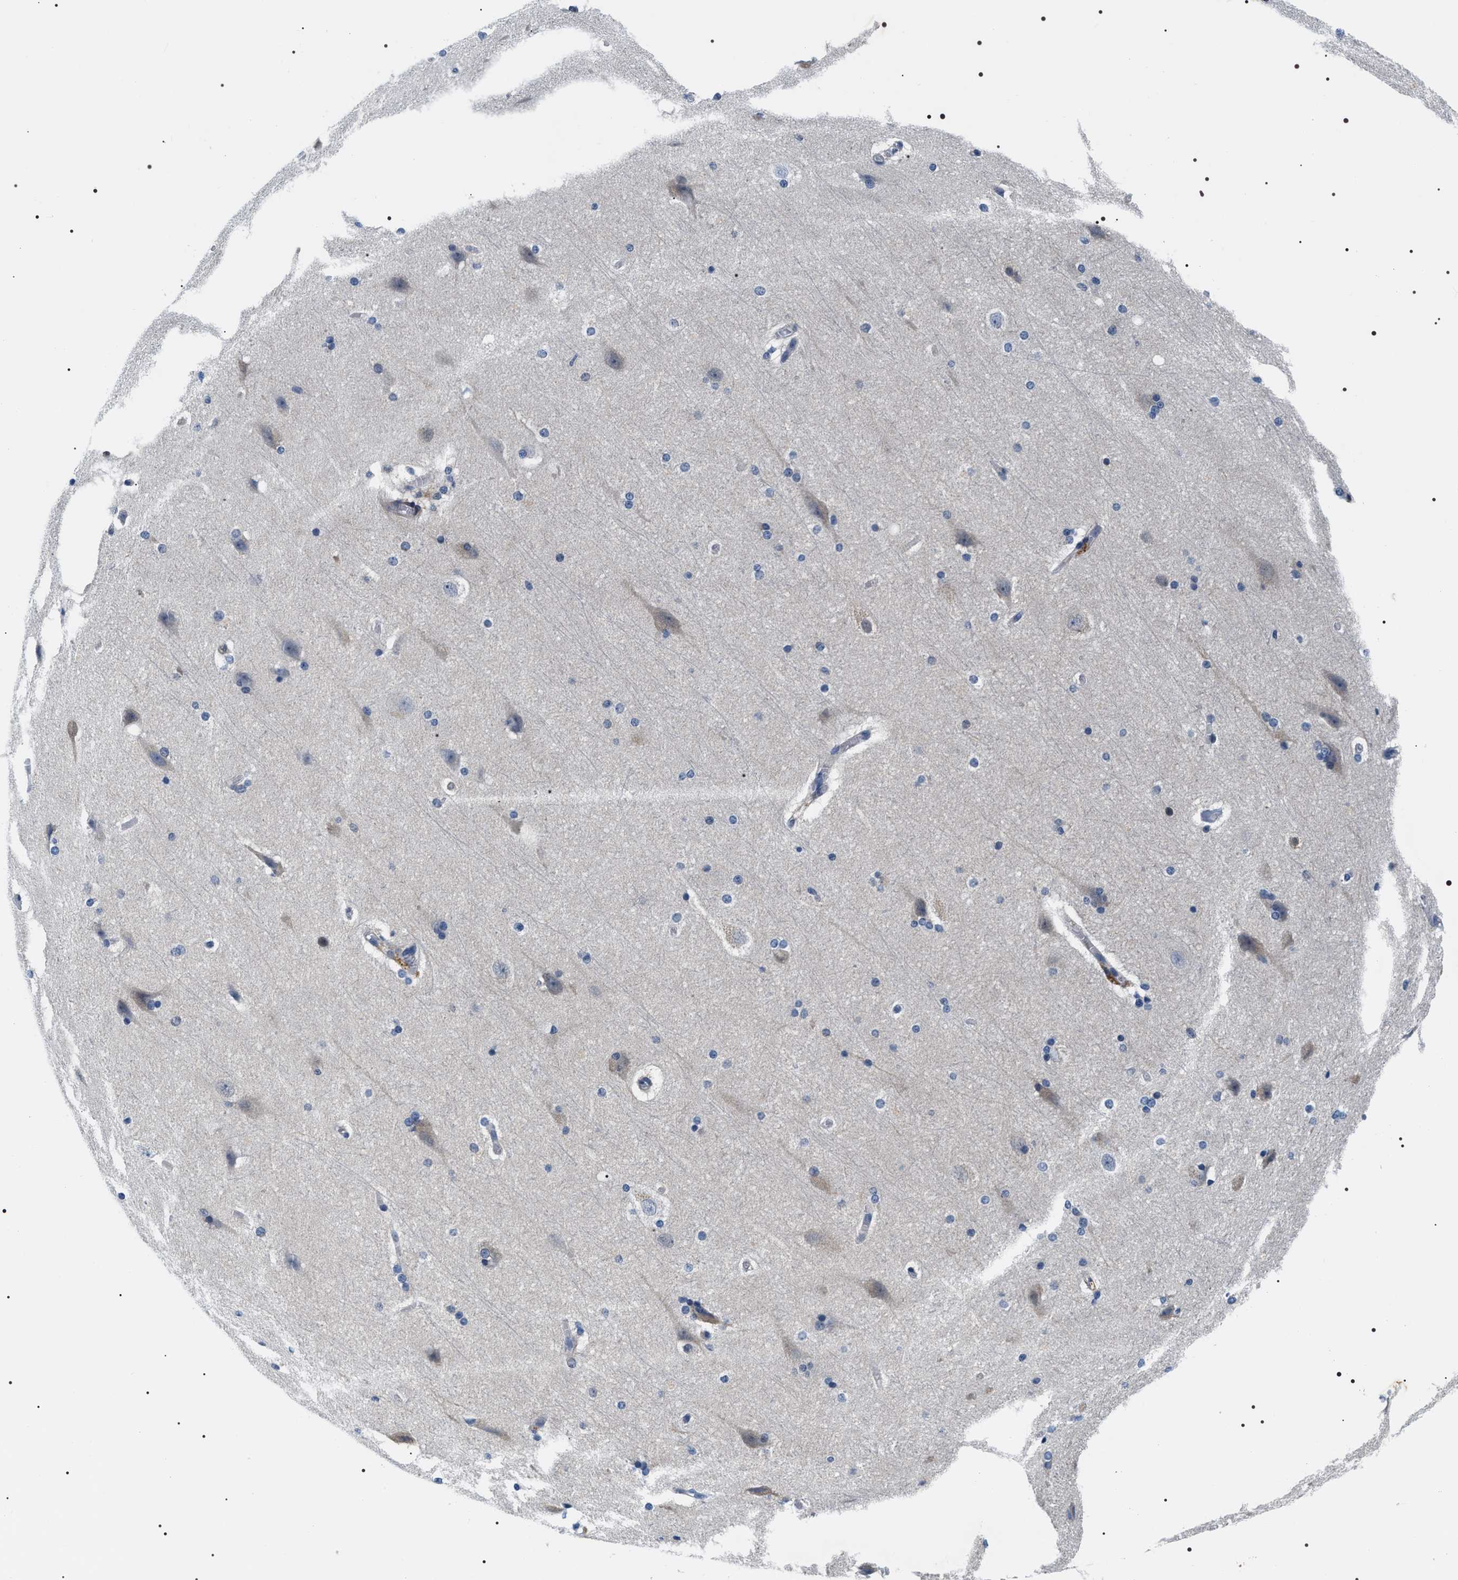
{"staining": {"intensity": "negative", "quantity": "none", "location": "none"}, "tissue": "cerebral cortex", "cell_type": "Endothelial cells", "image_type": "normal", "snomed": [{"axis": "morphology", "description": "Normal tissue, NOS"}, {"axis": "topography", "description": "Cerebral cortex"}, {"axis": "topography", "description": "Hippocampus"}], "caption": "Immunohistochemistry of benign human cerebral cortex exhibits no expression in endothelial cells. Brightfield microscopy of immunohistochemistry stained with DAB (brown) and hematoxylin (blue), captured at high magnification.", "gene": "BAG2", "patient": {"sex": "female", "age": 19}}